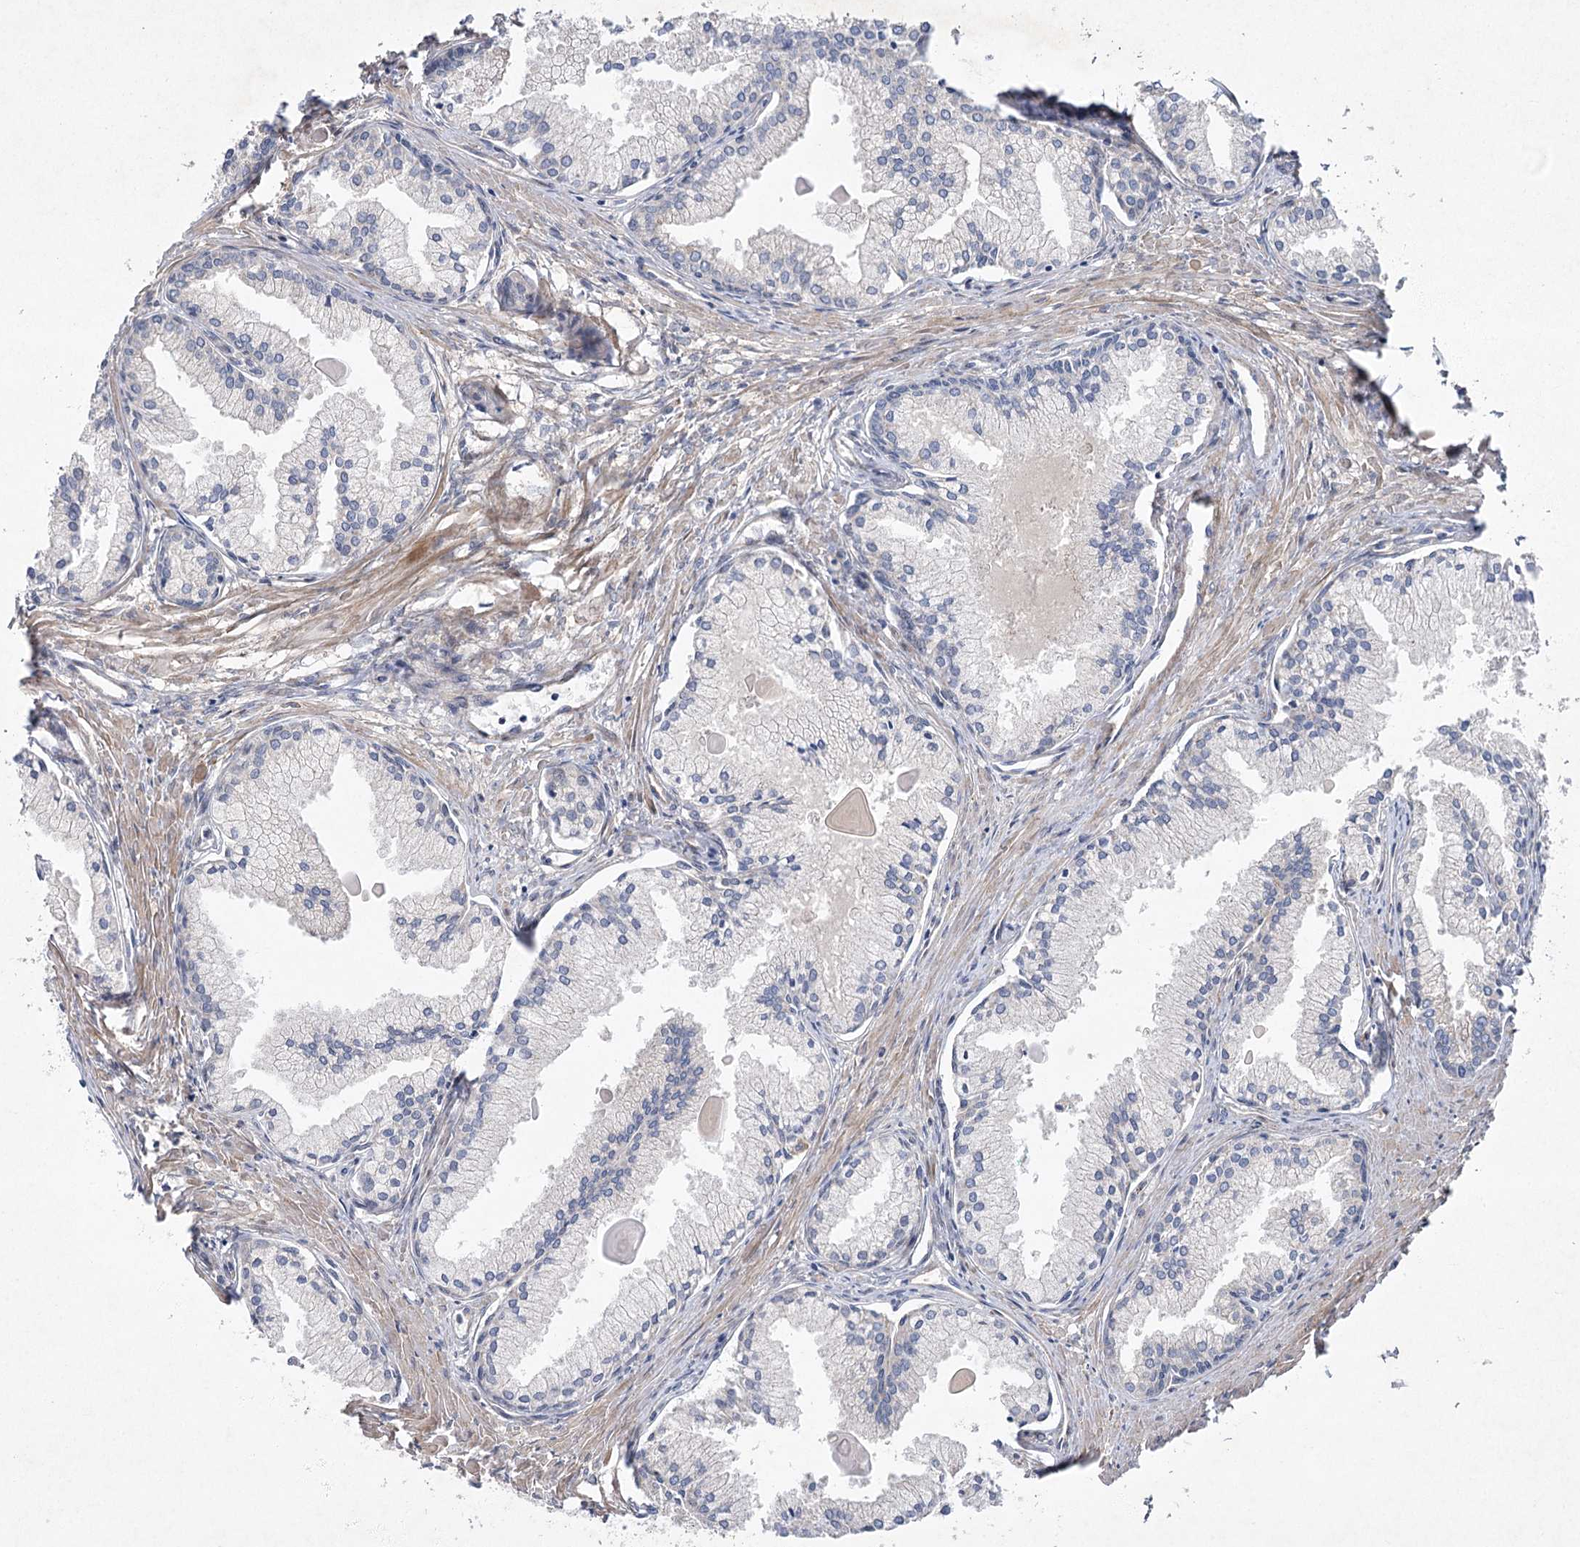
{"staining": {"intensity": "negative", "quantity": "none", "location": "none"}, "tissue": "prostate cancer", "cell_type": "Tumor cells", "image_type": "cancer", "snomed": [{"axis": "morphology", "description": "Adenocarcinoma, High grade"}, {"axis": "topography", "description": "Prostate"}], "caption": "Immunohistochemistry photomicrograph of human prostate cancer (high-grade adenocarcinoma) stained for a protein (brown), which demonstrates no expression in tumor cells.", "gene": "SH3BP5L", "patient": {"sex": "male", "age": 68}}